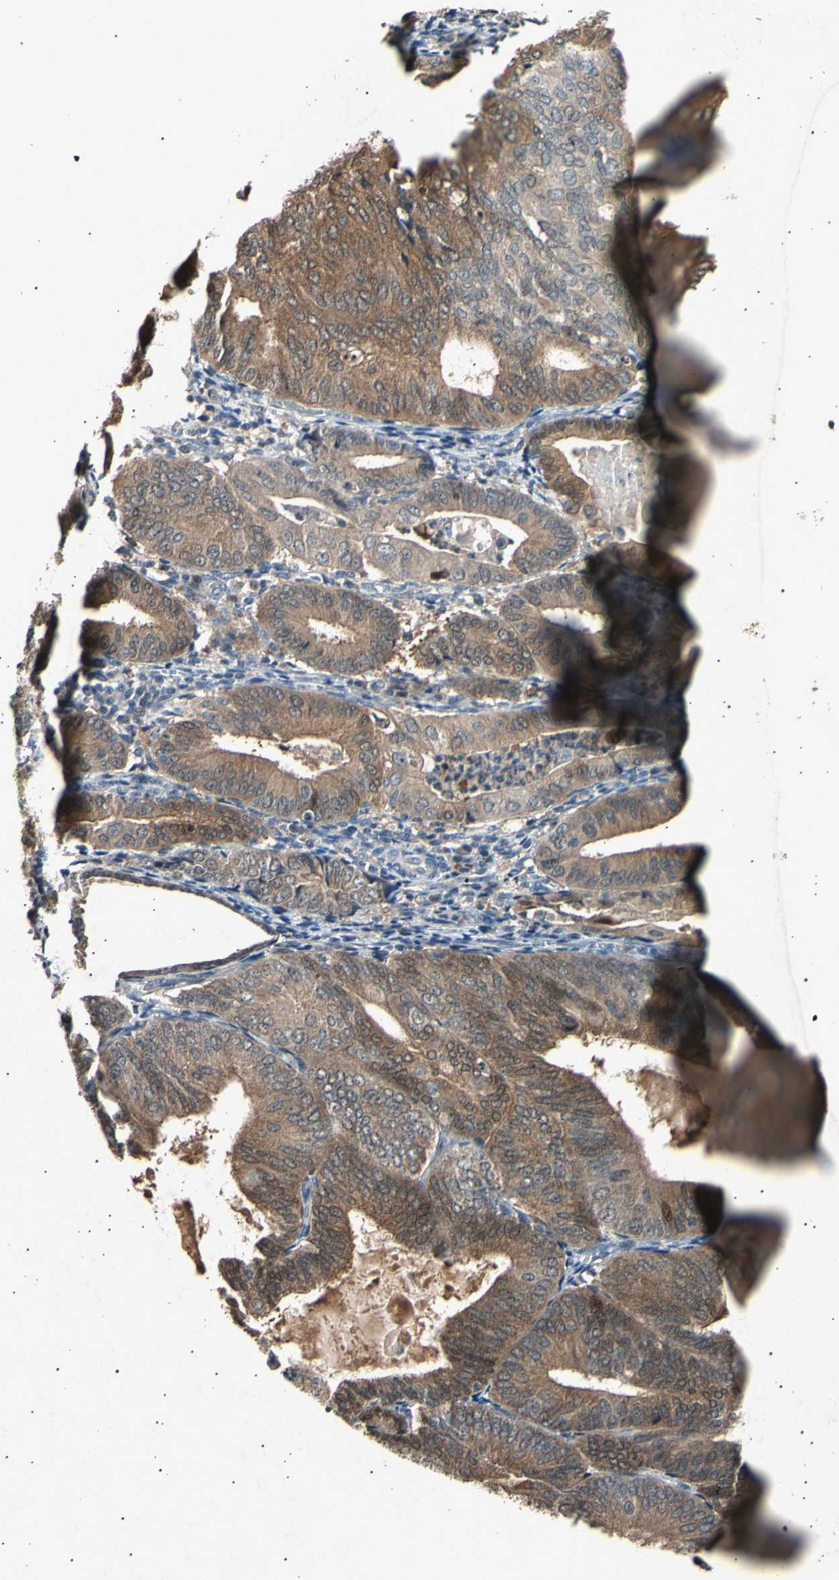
{"staining": {"intensity": "moderate", "quantity": ">75%", "location": "cytoplasmic/membranous"}, "tissue": "endometrial cancer", "cell_type": "Tumor cells", "image_type": "cancer", "snomed": [{"axis": "morphology", "description": "Adenocarcinoma, NOS"}, {"axis": "topography", "description": "Endometrium"}], "caption": "This micrograph demonstrates immunohistochemistry (IHC) staining of endometrial cancer, with medium moderate cytoplasmic/membranous expression in approximately >75% of tumor cells.", "gene": "ADCY3", "patient": {"sex": "female", "age": 81}}